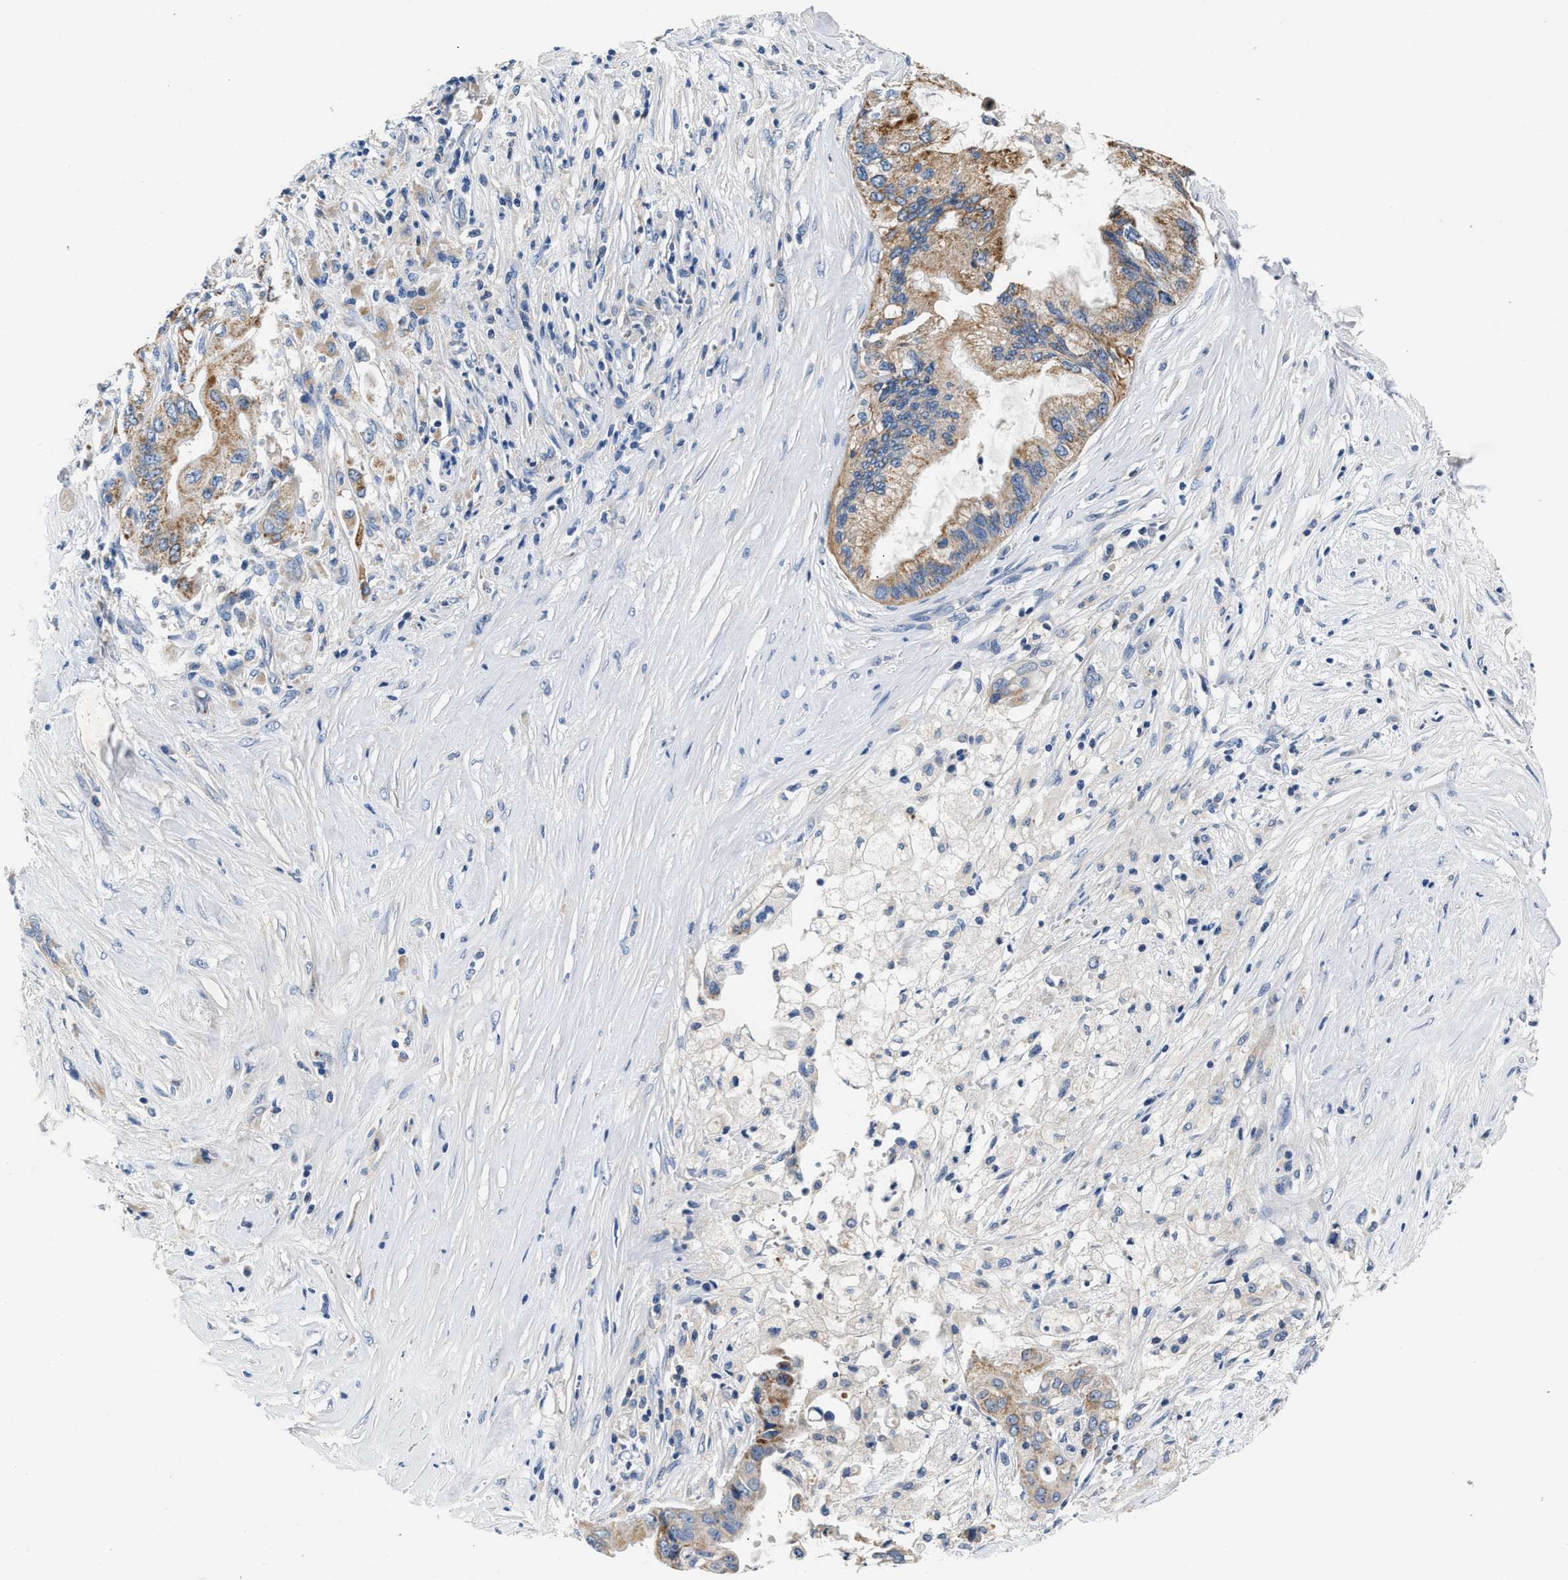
{"staining": {"intensity": "moderate", "quantity": ">75%", "location": "cytoplasmic/membranous"}, "tissue": "pancreatic cancer", "cell_type": "Tumor cells", "image_type": "cancer", "snomed": [{"axis": "morphology", "description": "Adenocarcinoma, NOS"}, {"axis": "topography", "description": "Pancreas"}], "caption": "Pancreatic adenocarcinoma stained with a brown dye exhibits moderate cytoplasmic/membranous positive staining in approximately >75% of tumor cells.", "gene": "TUT7", "patient": {"sex": "female", "age": 73}}